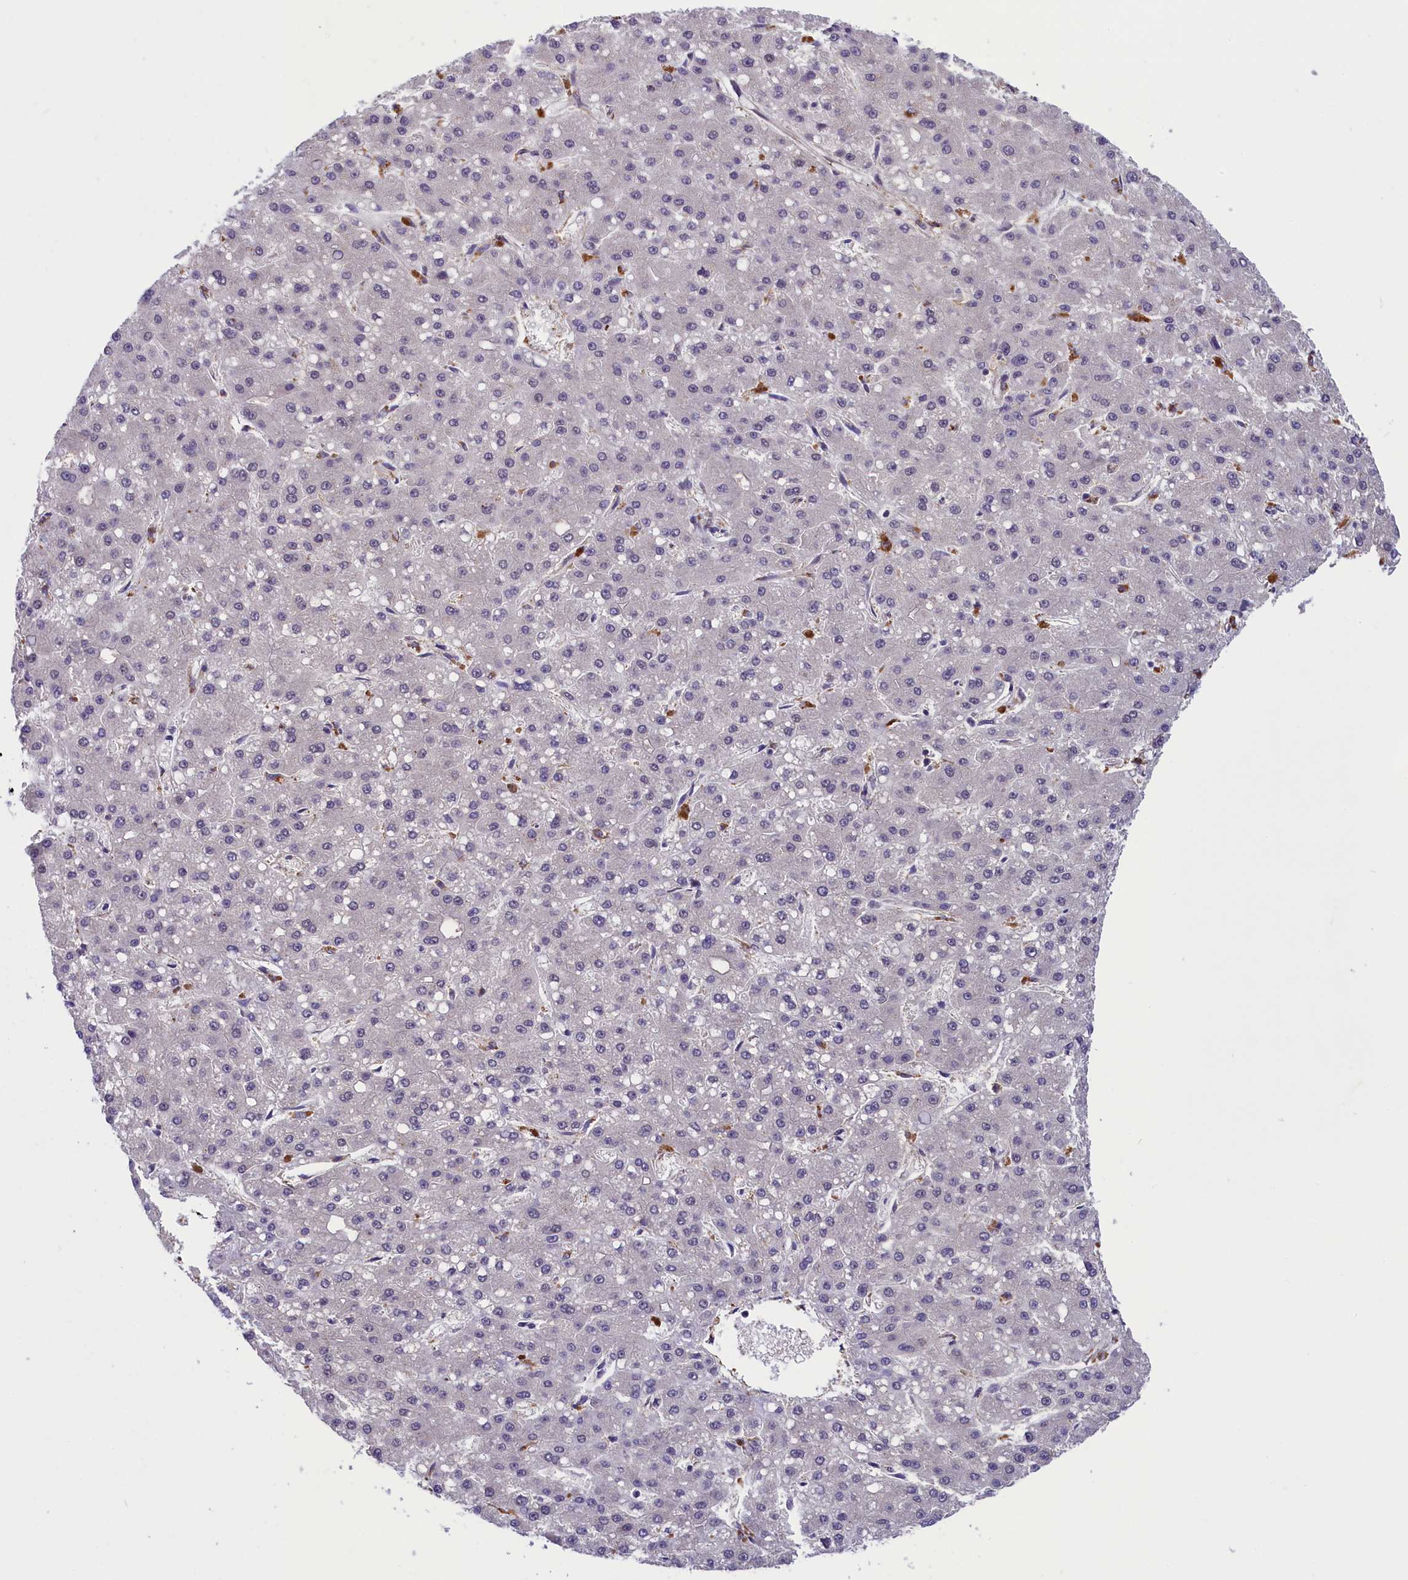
{"staining": {"intensity": "negative", "quantity": "none", "location": "none"}, "tissue": "liver cancer", "cell_type": "Tumor cells", "image_type": "cancer", "snomed": [{"axis": "morphology", "description": "Carcinoma, Hepatocellular, NOS"}, {"axis": "topography", "description": "Liver"}], "caption": "Human liver cancer (hepatocellular carcinoma) stained for a protein using immunohistochemistry (IHC) reveals no expression in tumor cells.", "gene": "STYX", "patient": {"sex": "male", "age": 67}}